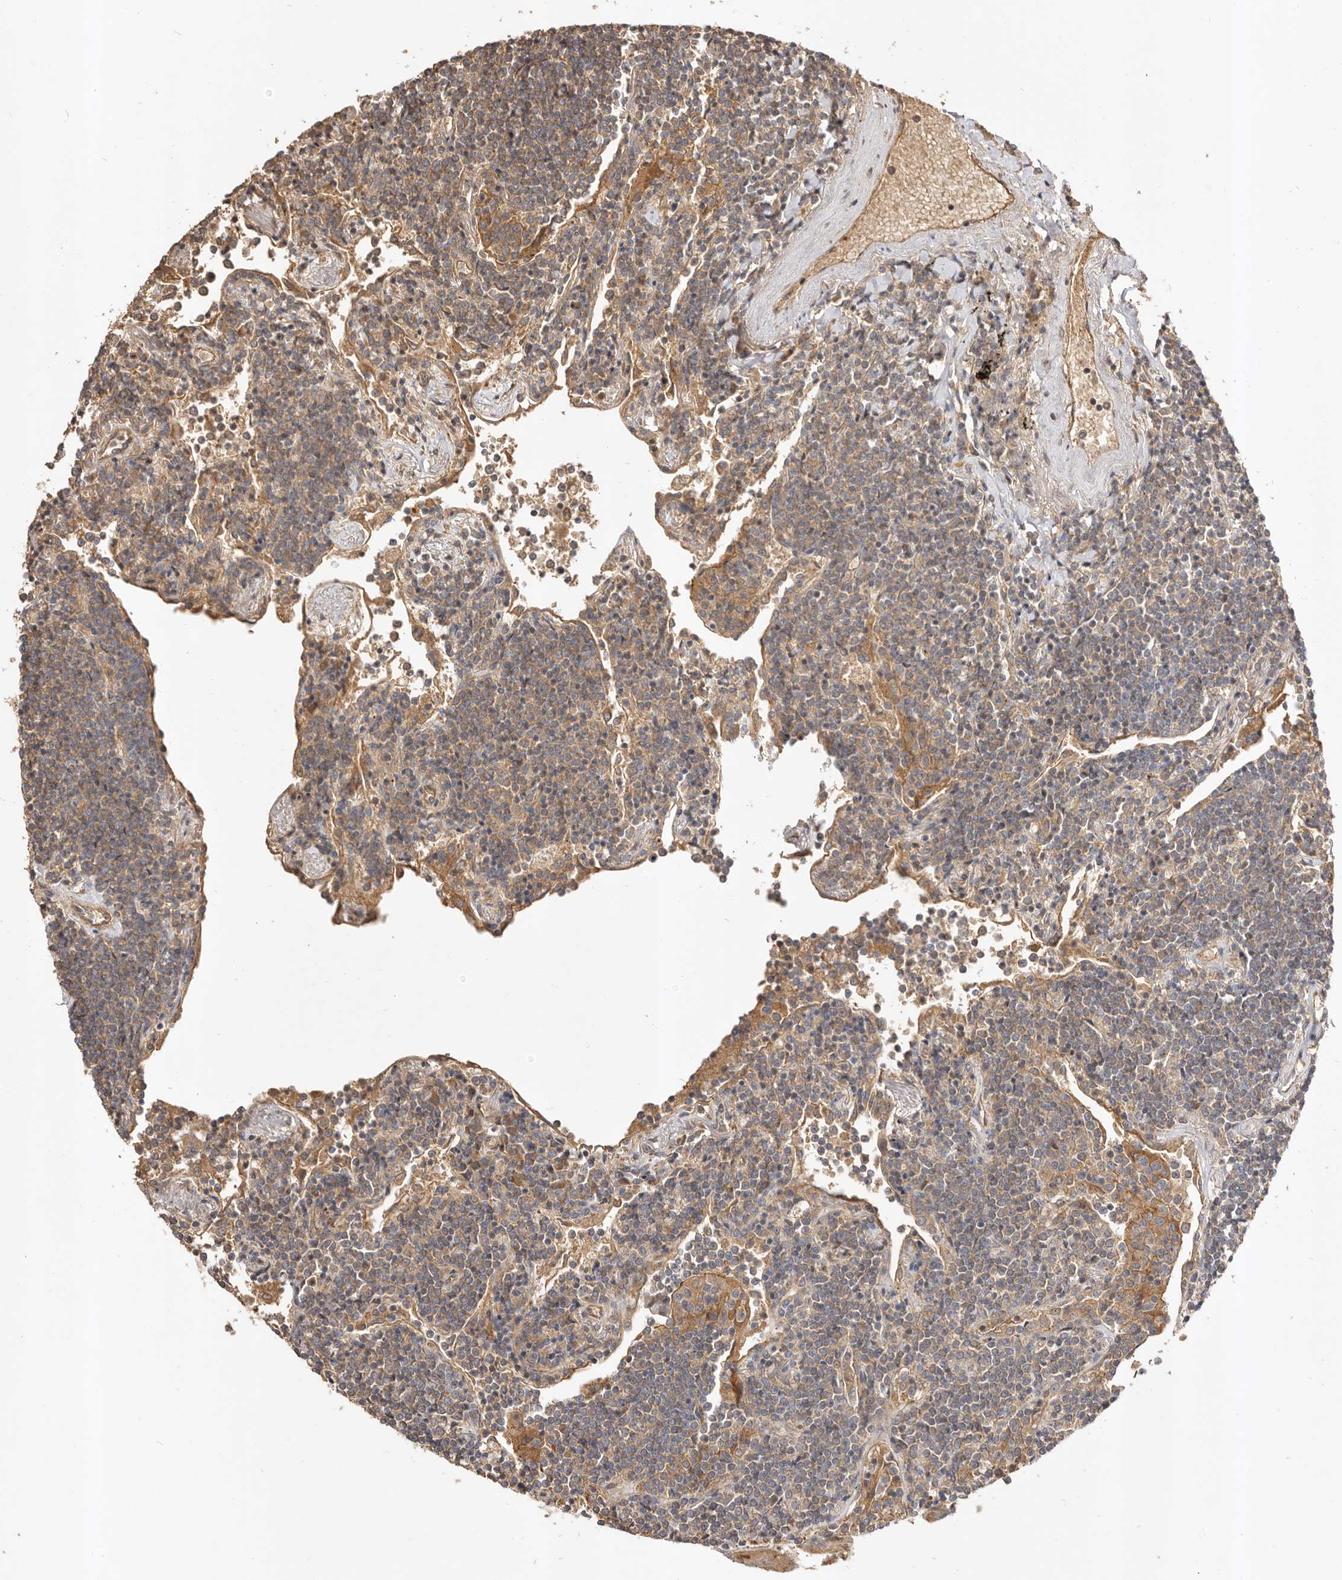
{"staining": {"intensity": "weak", "quantity": ">75%", "location": "cytoplasmic/membranous"}, "tissue": "lymphoma", "cell_type": "Tumor cells", "image_type": "cancer", "snomed": [{"axis": "morphology", "description": "Malignant lymphoma, non-Hodgkin's type, Low grade"}, {"axis": "topography", "description": "Lung"}], "caption": "Brown immunohistochemical staining in human lymphoma displays weak cytoplasmic/membranous expression in approximately >75% of tumor cells. The protein of interest is stained brown, and the nuclei are stained in blue (DAB IHC with brightfield microscopy, high magnification).", "gene": "ADAMTS9", "patient": {"sex": "female", "age": 71}}